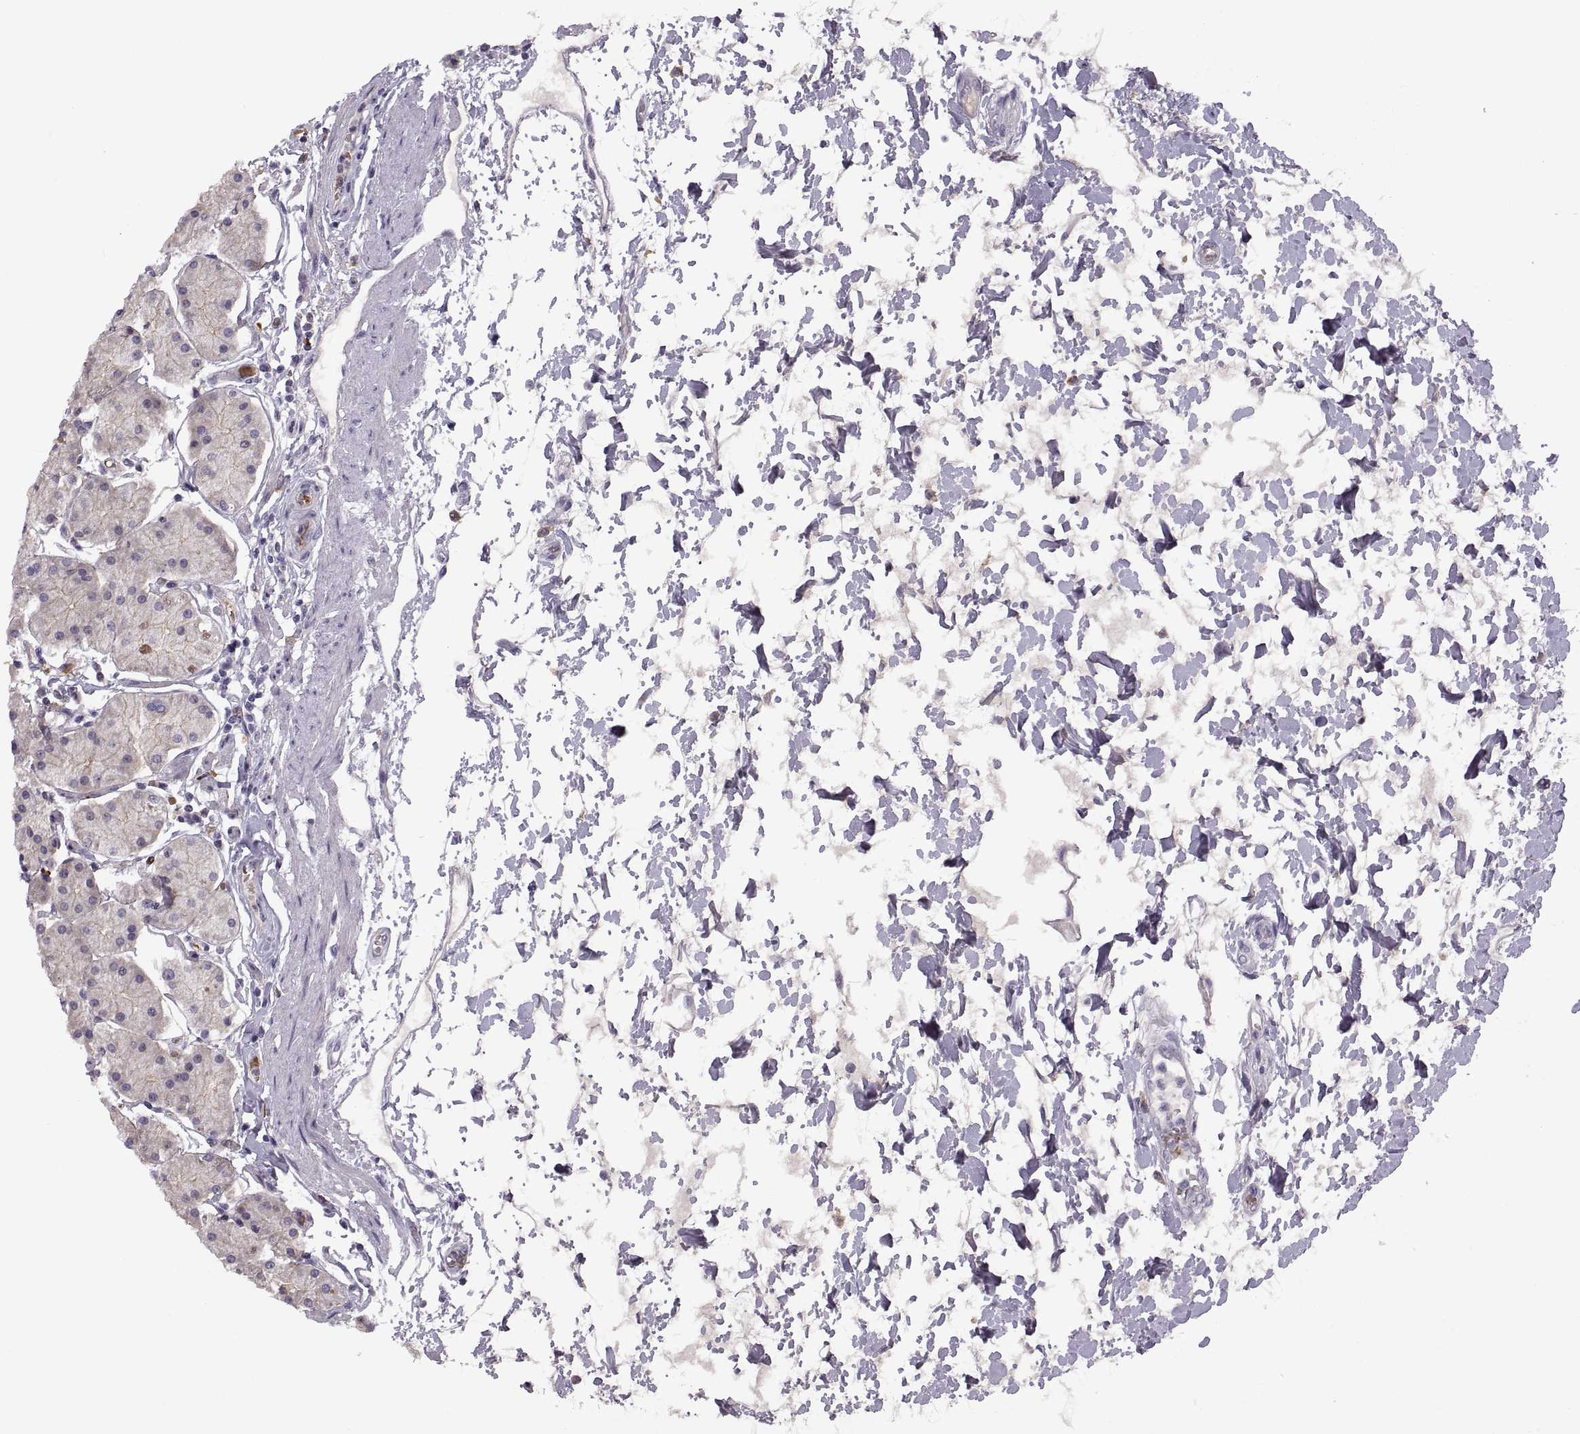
{"staining": {"intensity": "weak", "quantity": "<25%", "location": "cytoplasmic/membranous"}, "tissue": "stomach", "cell_type": "Glandular cells", "image_type": "normal", "snomed": [{"axis": "morphology", "description": "Normal tissue, NOS"}, {"axis": "topography", "description": "Stomach"}], "caption": "Immunohistochemical staining of normal human stomach shows no significant staining in glandular cells.", "gene": "MEIOC", "patient": {"sex": "male", "age": 54}}